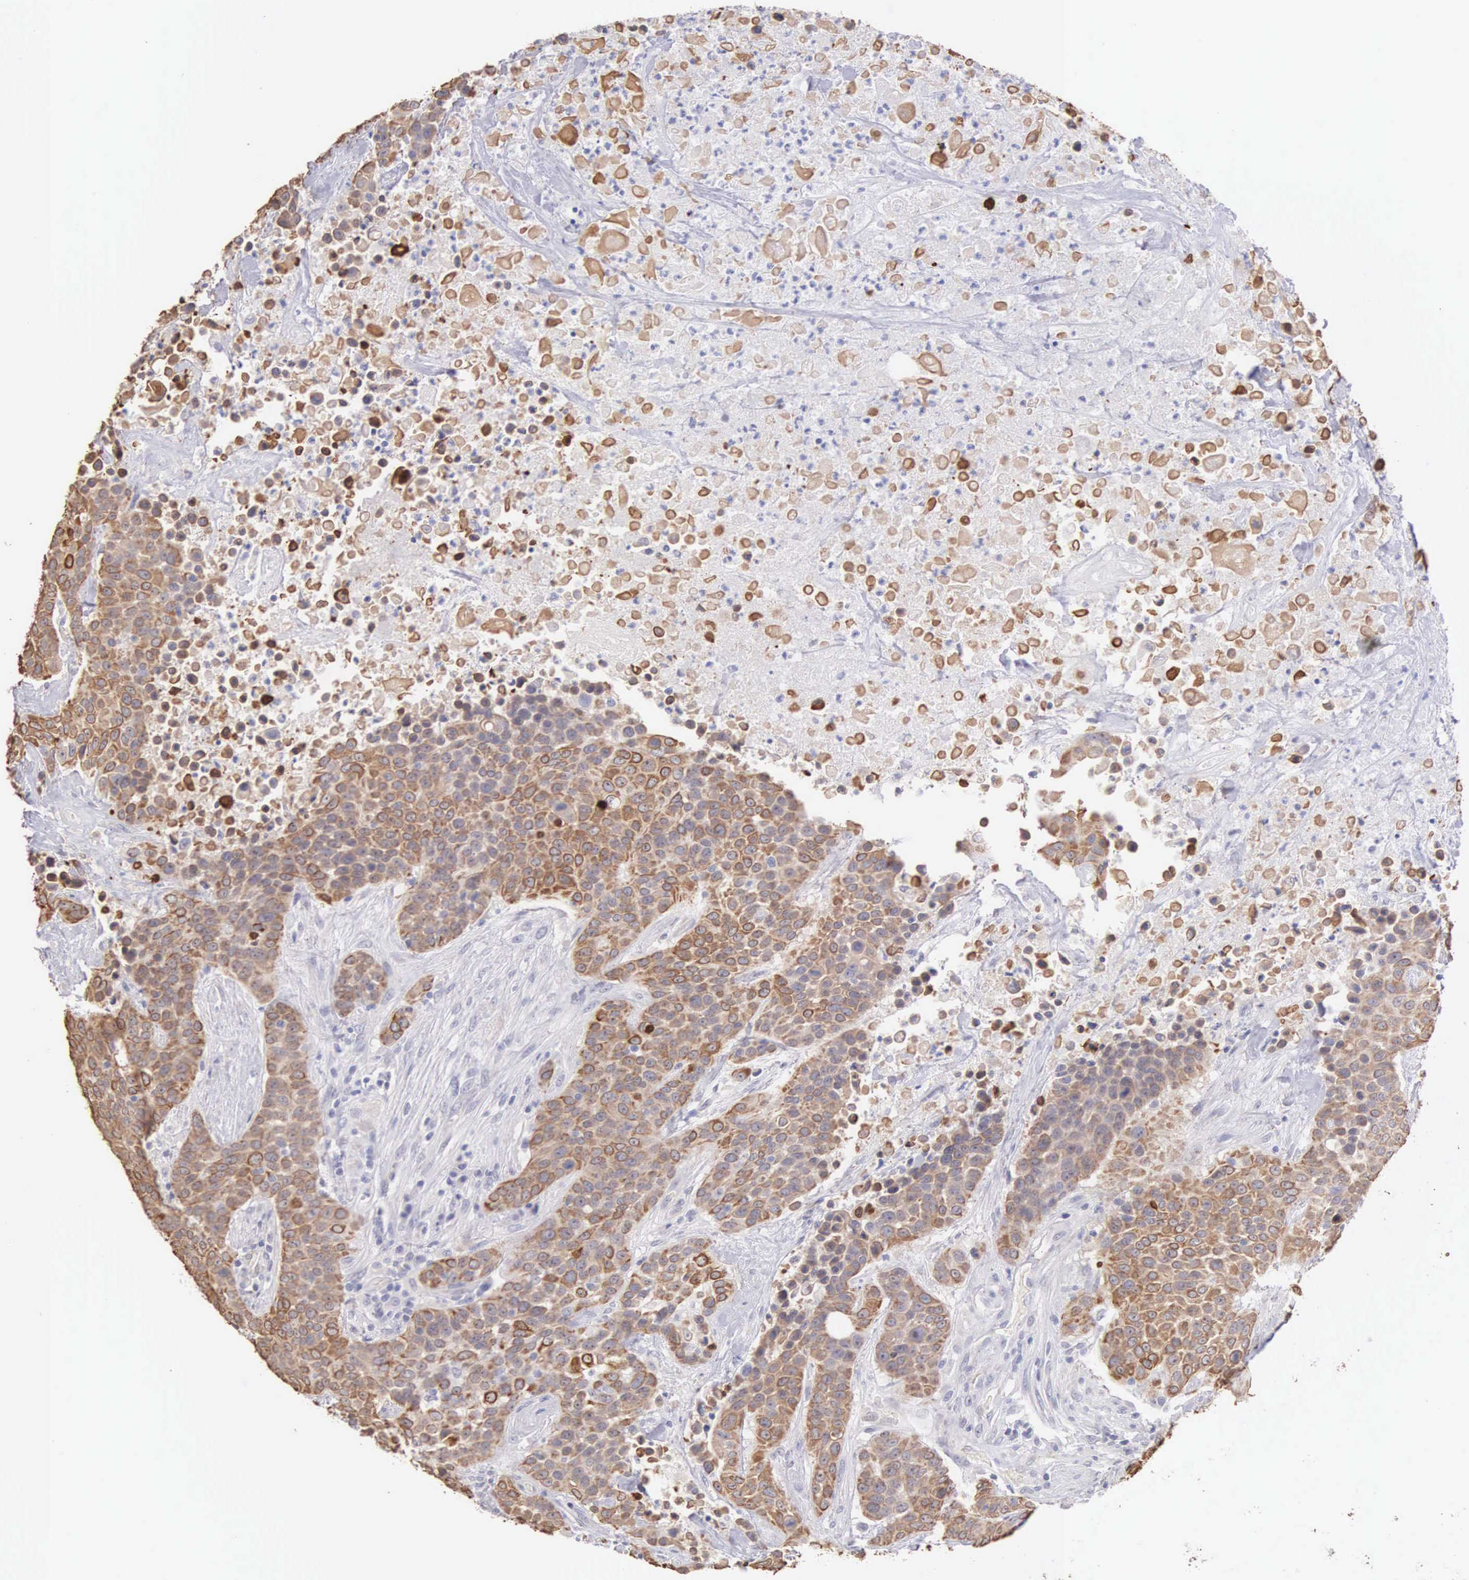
{"staining": {"intensity": "moderate", "quantity": ">75%", "location": "cytoplasmic/membranous"}, "tissue": "urothelial cancer", "cell_type": "Tumor cells", "image_type": "cancer", "snomed": [{"axis": "morphology", "description": "Urothelial carcinoma, High grade"}, {"axis": "topography", "description": "Urinary bladder"}], "caption": "A brown stain labels moderate cytoplasmic/membranous expression of a protein in human high-grade urothelial carcinoma tumor cells.", "gene": "PIR", "patient": {"sex": "male", "age": 74}}